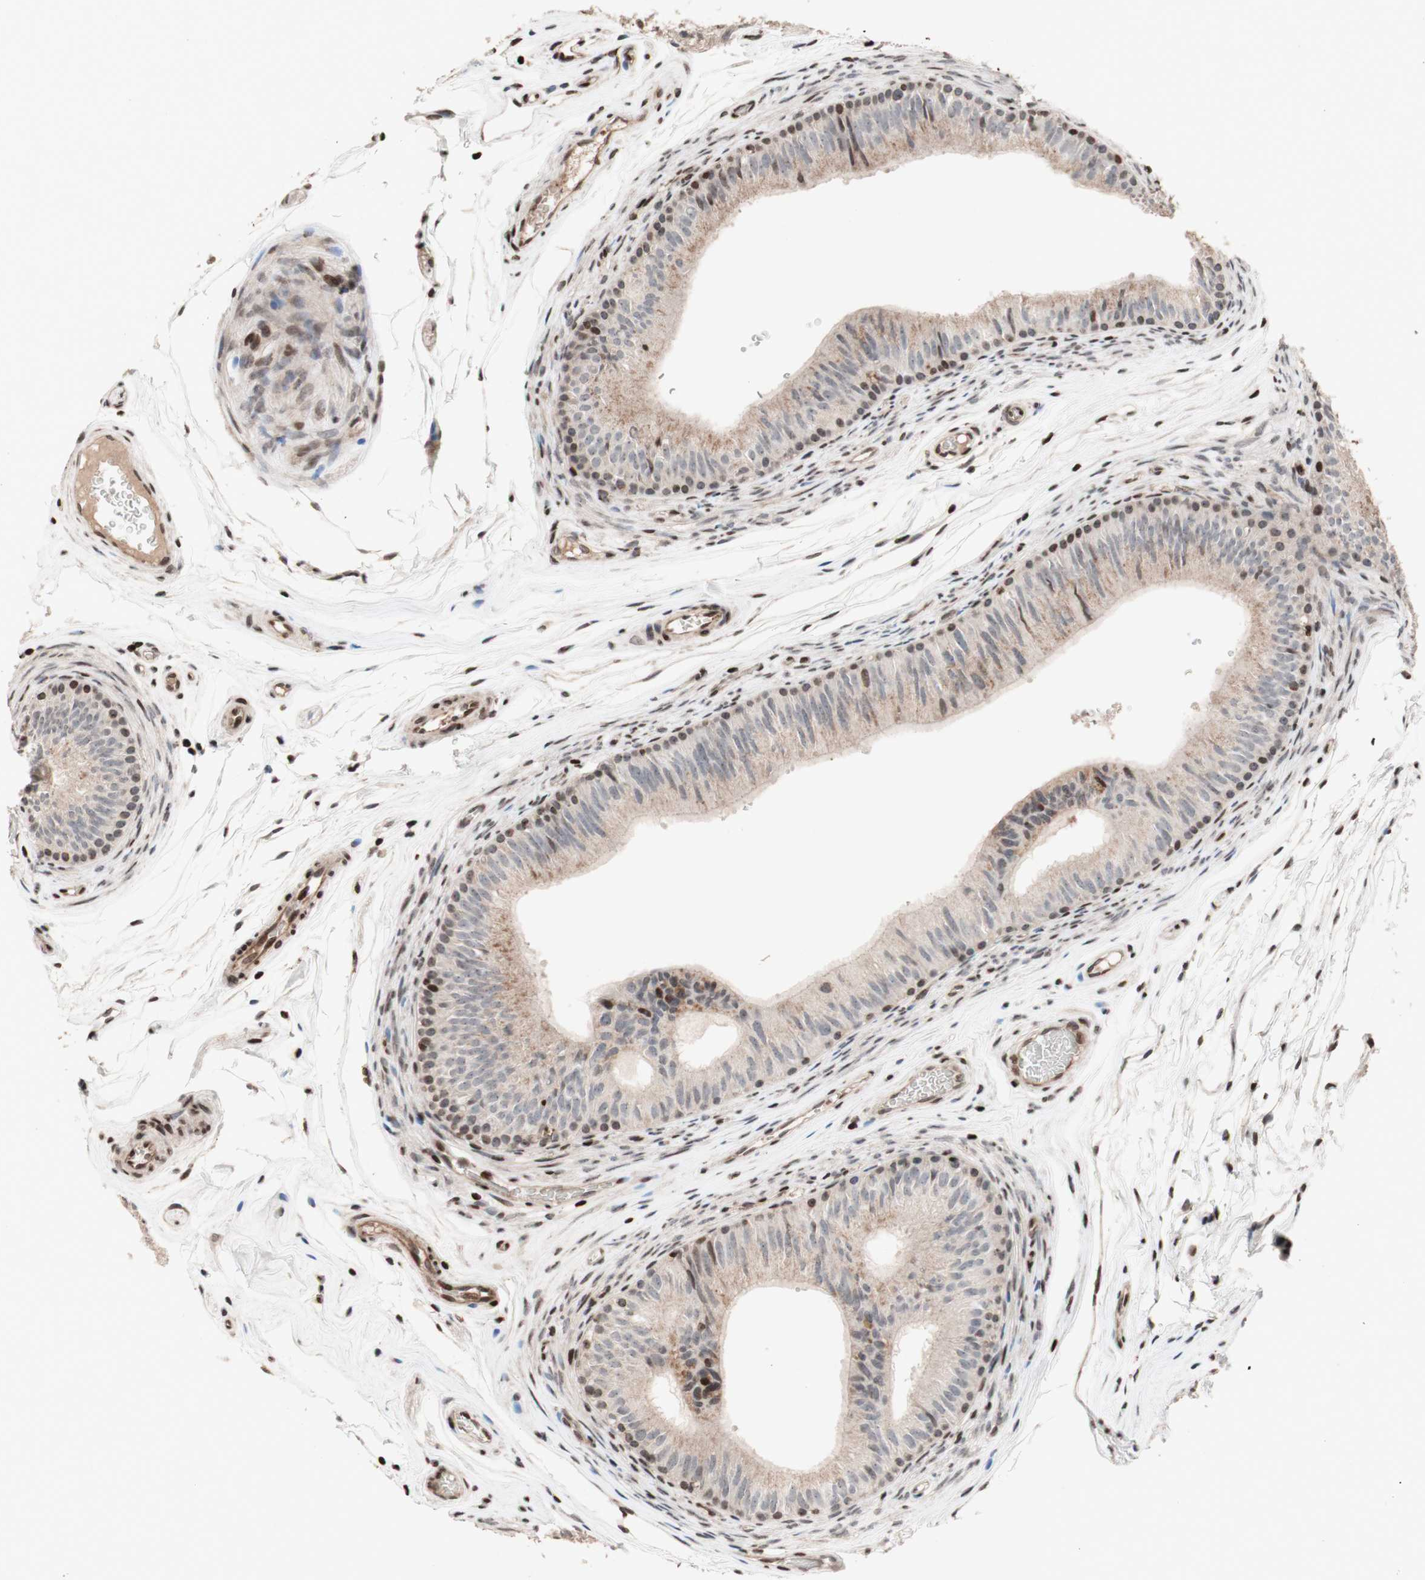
{"staining": {"intensity": "weak", "quantity": "<25%", "location": "nuclear"}, "tissue": "epididymis", "cell_type": "Glandular cells", "image_type": "normal", "snomed": [{"axis": "morphology", "description": "Normal tissue, NOS"}, {"axis": "topography", "description": "Epididymis"}], "caption": "A histopathology image of epididymis stained for a protein demonstrates no brown staining in glandular cells. The staining was performed using DAB to visualize the protein expression in brown, while the nuclei were stained in blue with hematoxylin (Magnification: 20x).", "gene": "POLA1", "patient": {"sex": "male", "age": 36}}